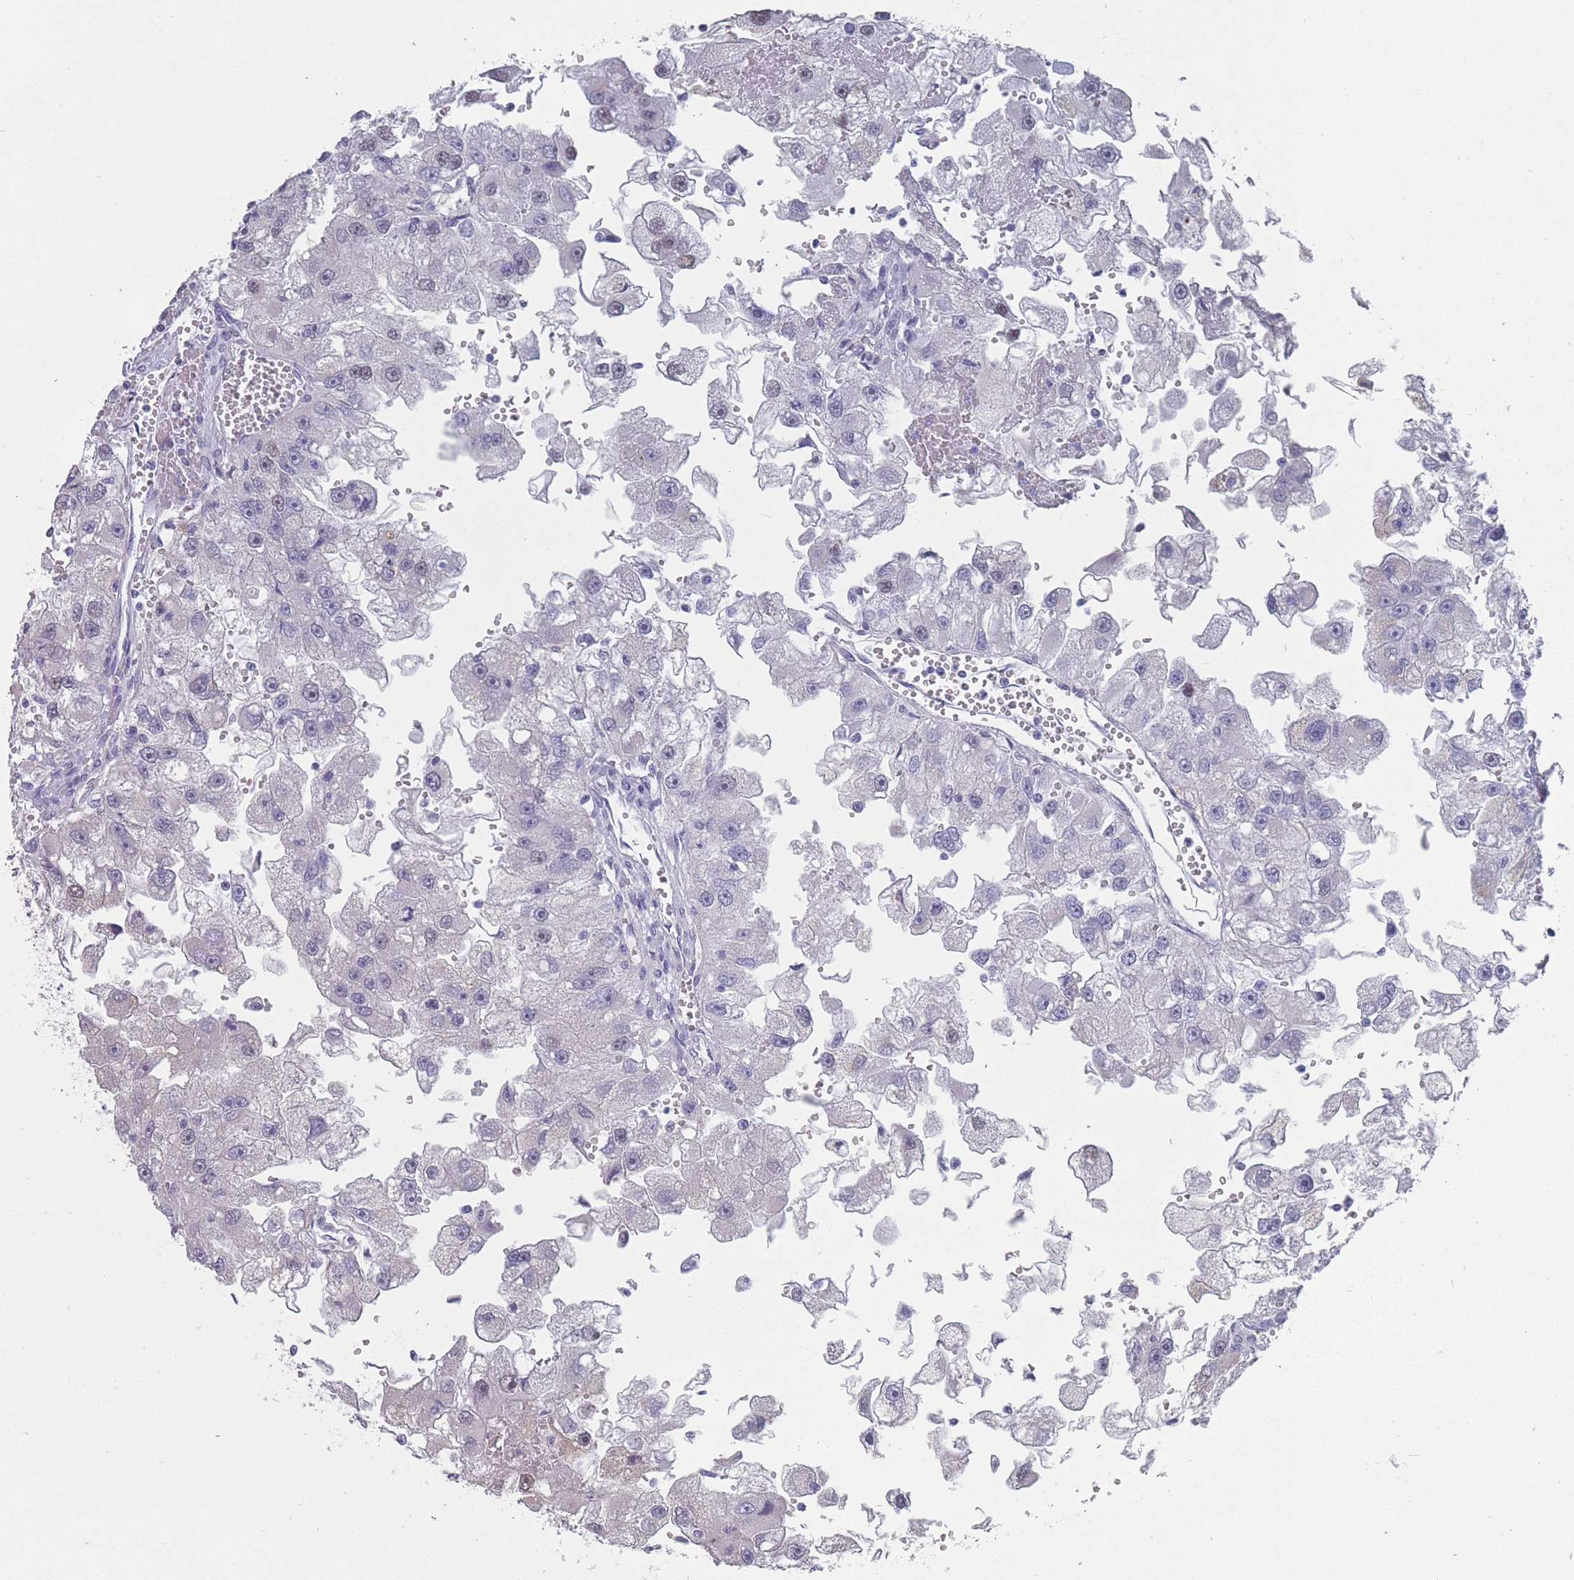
{"staining": {"intensity": "negative", "quantity": "none", "location": "none"}, "tissue": "renal cancer", "cell_type": "Tumor cells", "image_type": "cancer", "snomed": [{"axis": "morphology", "description": "Adenocarcinoma, NOS"}, {"axis": "topography", "description": "Kidney"}], "caption": "A histopathology image of renal cancer stained for a protein shows no brown staining in tumor cells. (DAB (3,3'-diaminobenzidine) IHC visualized using brightfield microscopy, high magnification).", "gene": "CYP51A1", "patient": {"sex": "male", "age": 63}}